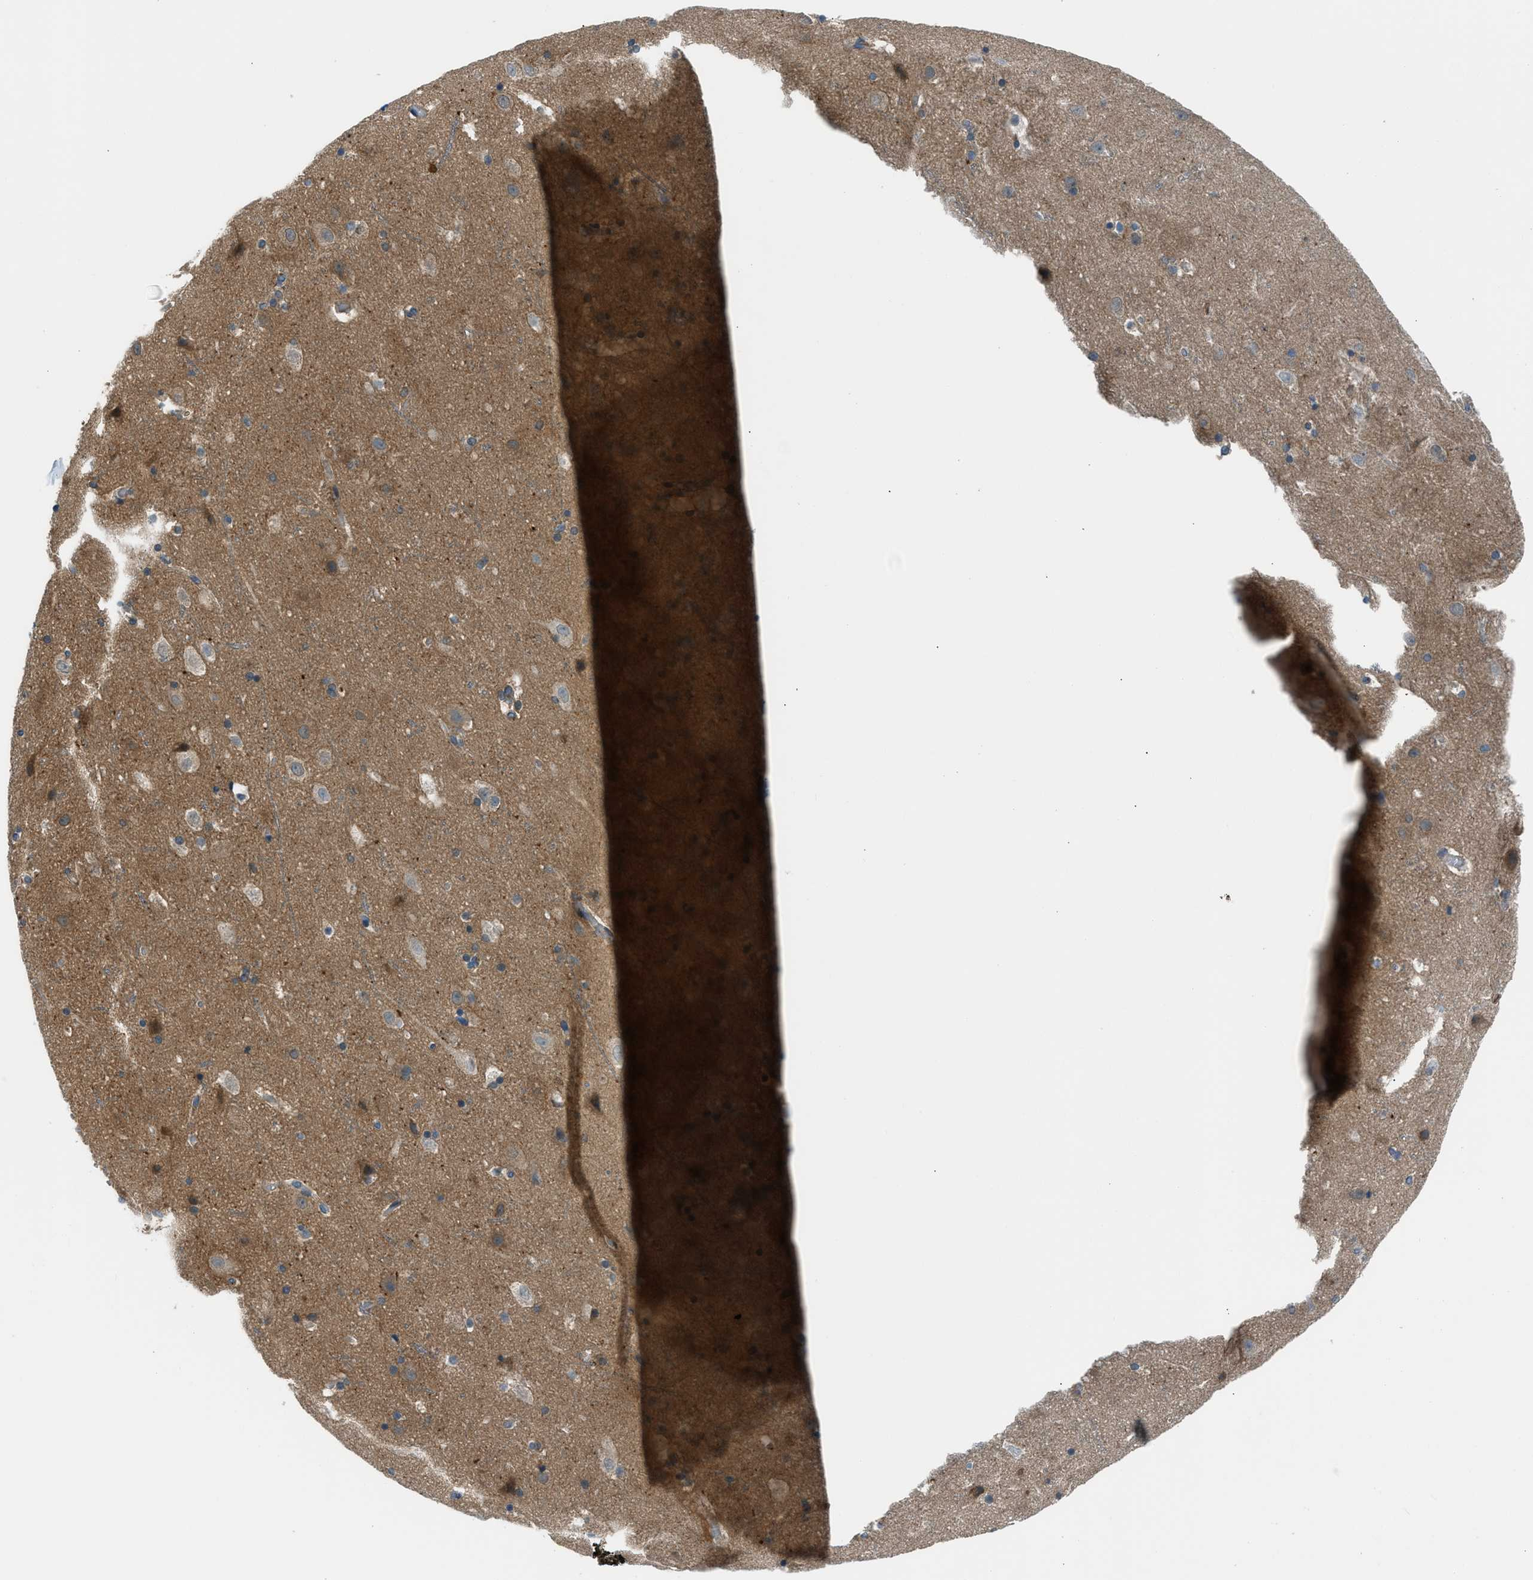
{"staining": {"intensity": "weak", "quantity": "25%-75%", "location": "cytoplasmic/membranous"}, "tissue": "cerebral cortex", "cell_type": "Endothelial cells", "image_type": "normal", "snomed": [{"axis": "morphology", "description": "Normal tissue, NOS"}, {"axis": "topography", "description": "Cerebral cortex"}], "caption": "An immunohistochemistry photomicrograph of normal tissue is shown. Protein staining in brown shows weak cytoplasmic/membranous positivity in cerebral cortex within endothelial cells.", "gene": "EDARADD", "patient": {"sex": "male", "age": 45}}